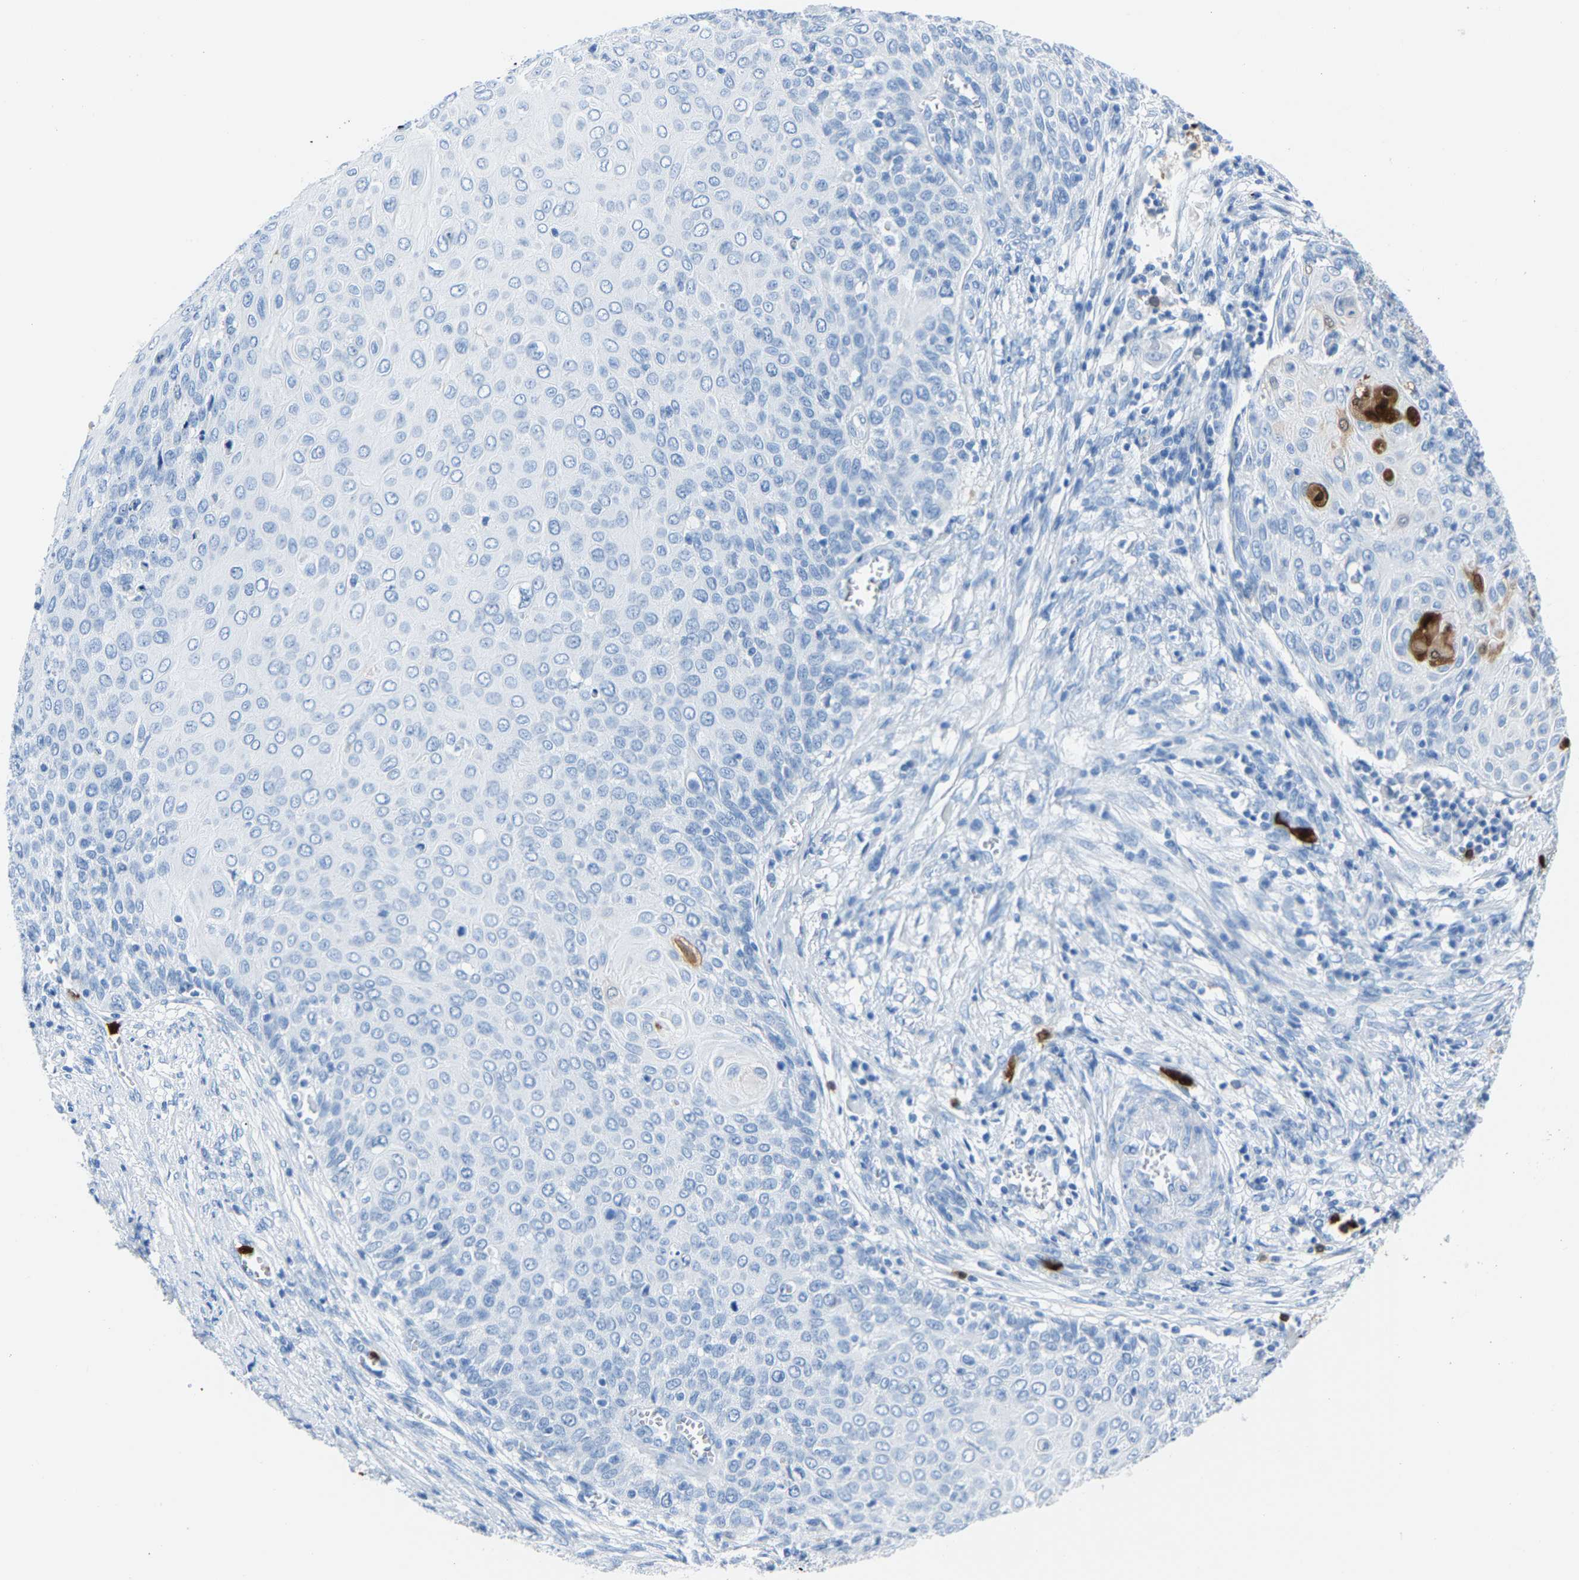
{"staining": {"intensity": "moderate", "quantity": "<25%", "location": "cytoplasmic/membranous,nuclear"}, "tissue": "cervical cancer", "cell_type": "Tumor cells", "image_type": "cancer", "snomed": [{"axis": "morphology", "description": "Squamous cell carcinoma, NOS"}, {"axis": "topography", "description": "Cervix"}], "caption": "Brown immunohistochemical staining in squamous cell carcinoma (cervical) demonstrates moderate cytoplasmic/membranous and nuclear expression in about <25% of tumor cells. Using DAB (brown) and hematoxylin (blue) stains, captured at high magnification using brightfield microscopy.", "gene": "S100P", "patient": {"sex": "female", "age": 39}}